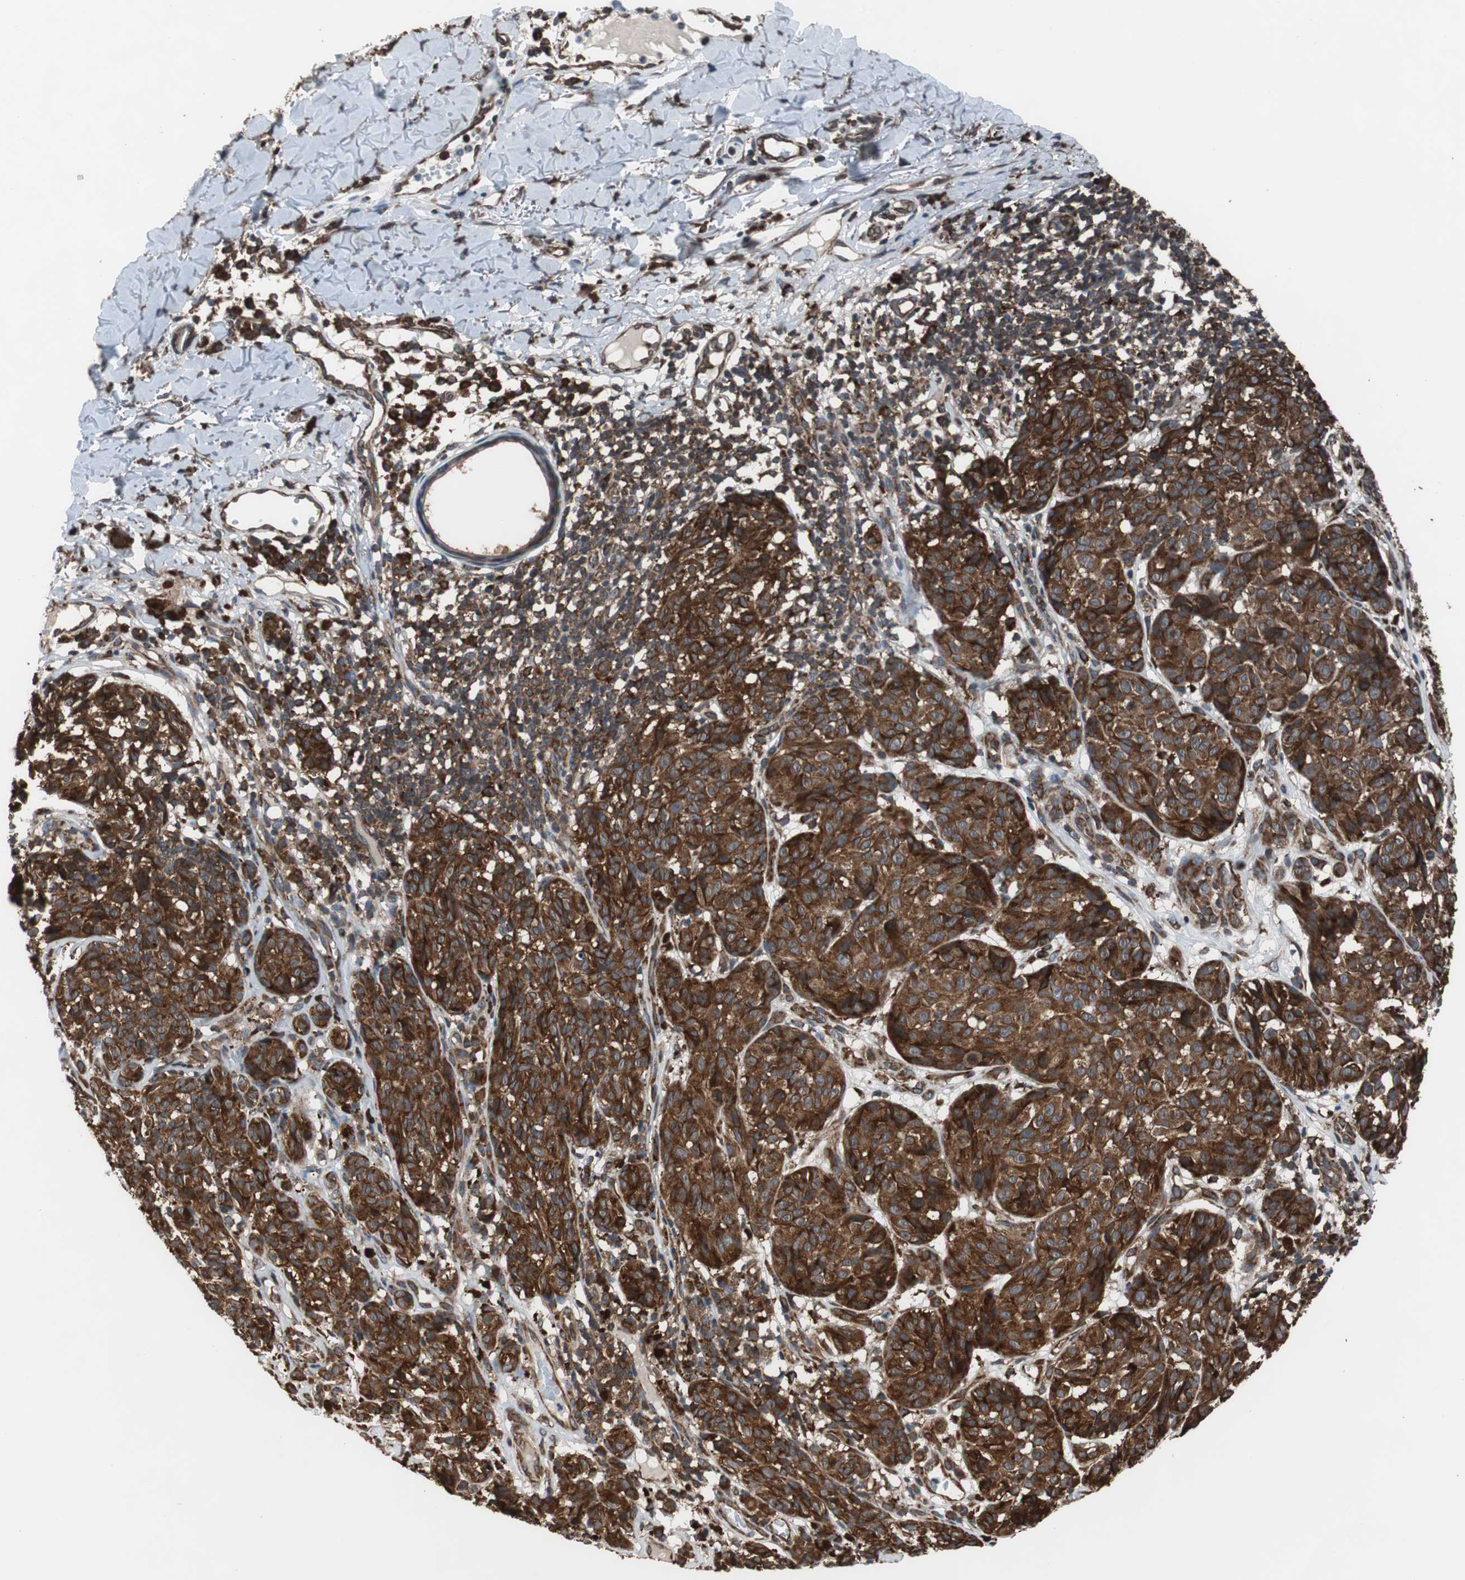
{"staining": {"intensity": "strong", "quantity": ">75%", "location": "cytoplasmic/membranous"}, "tissue": "melanoma", "cell_type": "Tumor cells", "image_type": "cancer", "snomed": [{"axis": "morphology", "description": "Malignant melanoma, NOS"}, {"axis": "topography", "description": "Skin"}], "caption": "Immunohistochemistry (IHC) photomicrograph of malignant melanoma stained for a protein (brown), which displays high levels of strong cytoplasmic/membranous expression in about >75% of tumor cells.", "gene": "USP10", "patient": {"sex": "female", "age": 46}}